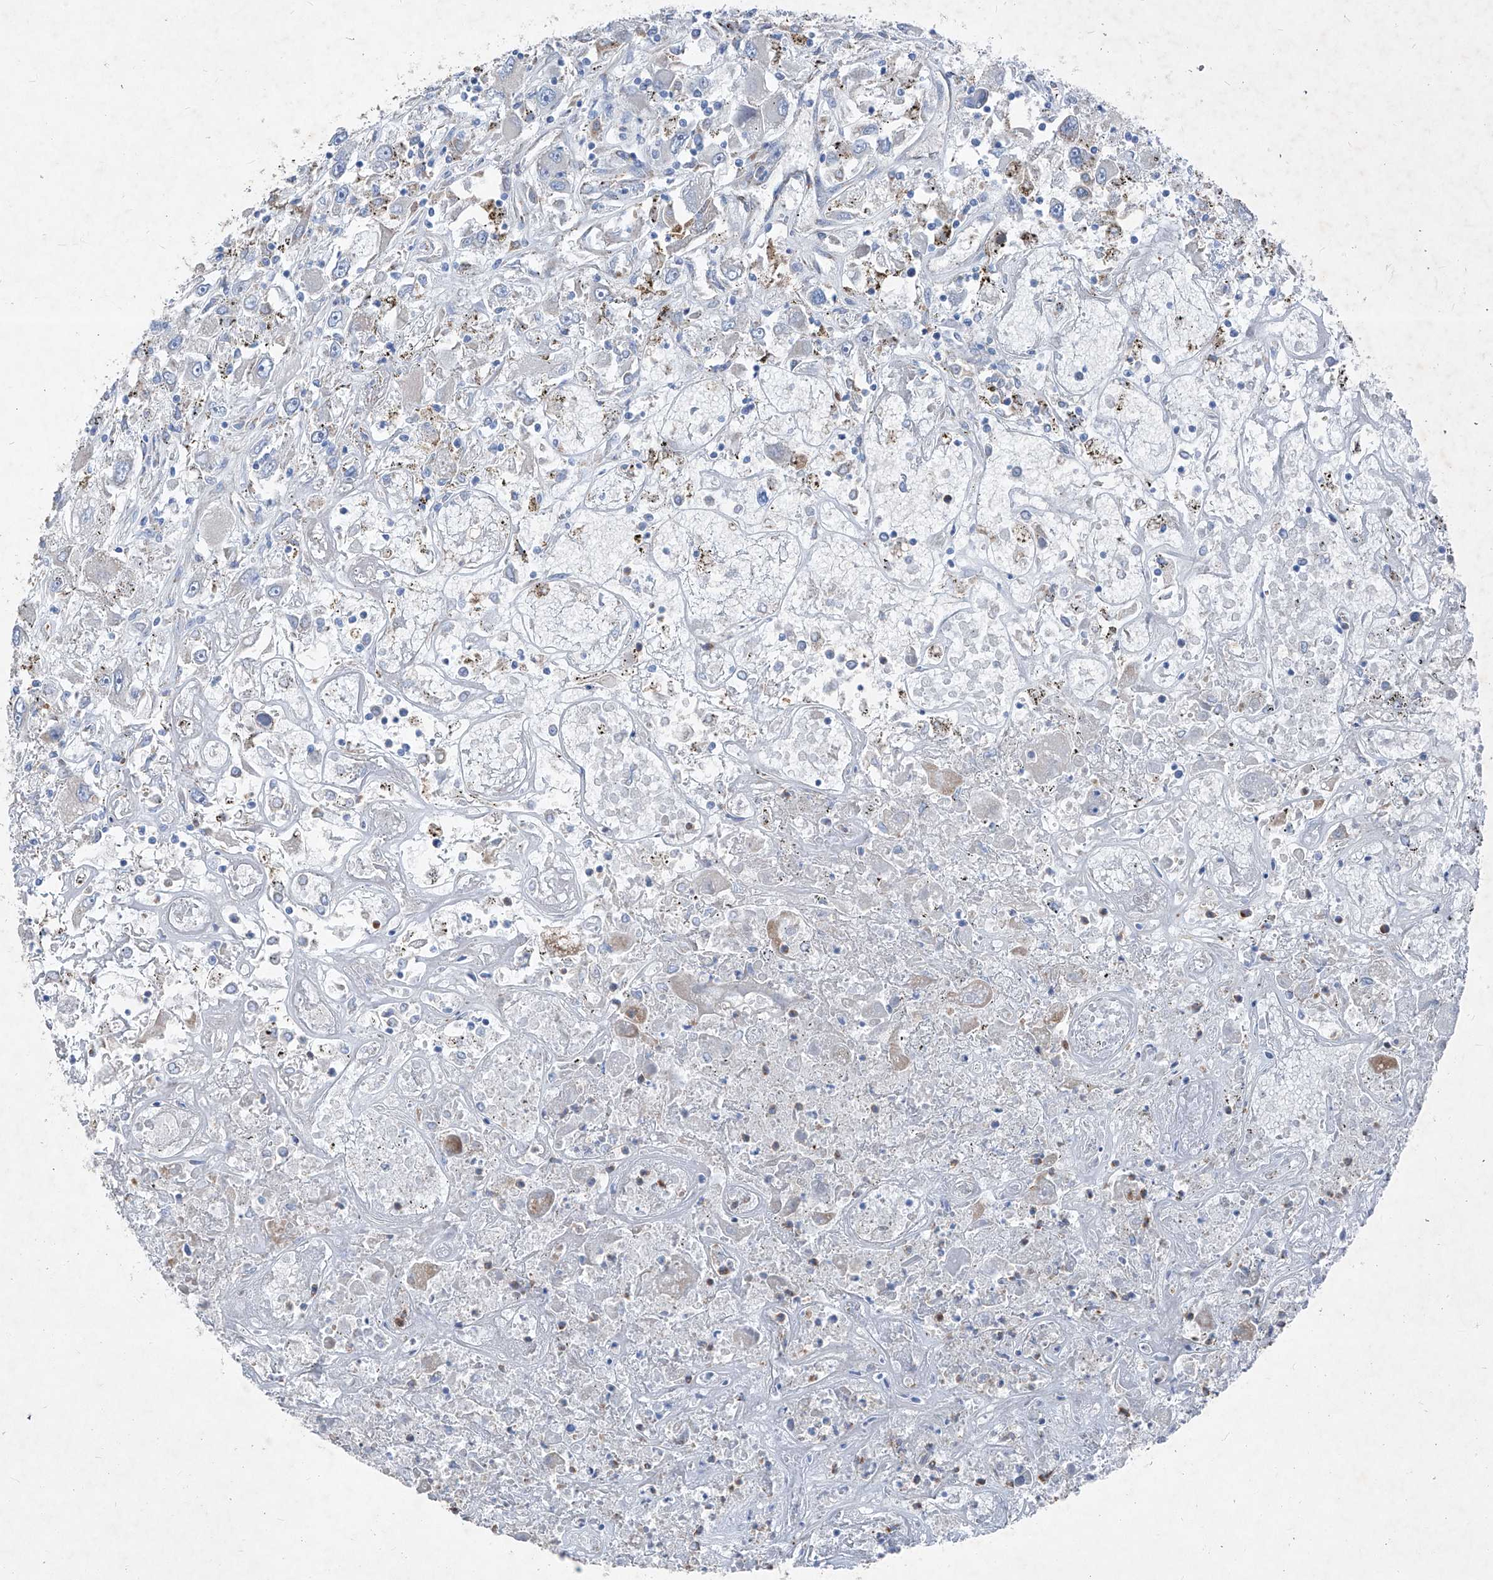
{"staining": {"intensity": "negative", "quantity": "none", "location": "none"}, "tissue": "renal cancer", "cell_type": "Tumor cells", "image_type": "cancer", "snomed": [{"axis": "morphology", "description": "Adenocarcinoma, NOS"}, {"axis": "topography", "description": "Kidney"}], "caption": "Tumor cells show no significant expression in renal adenocarcinoma.", "gene": "IFI27", "patient": {"sex": "female", "age": 52}}